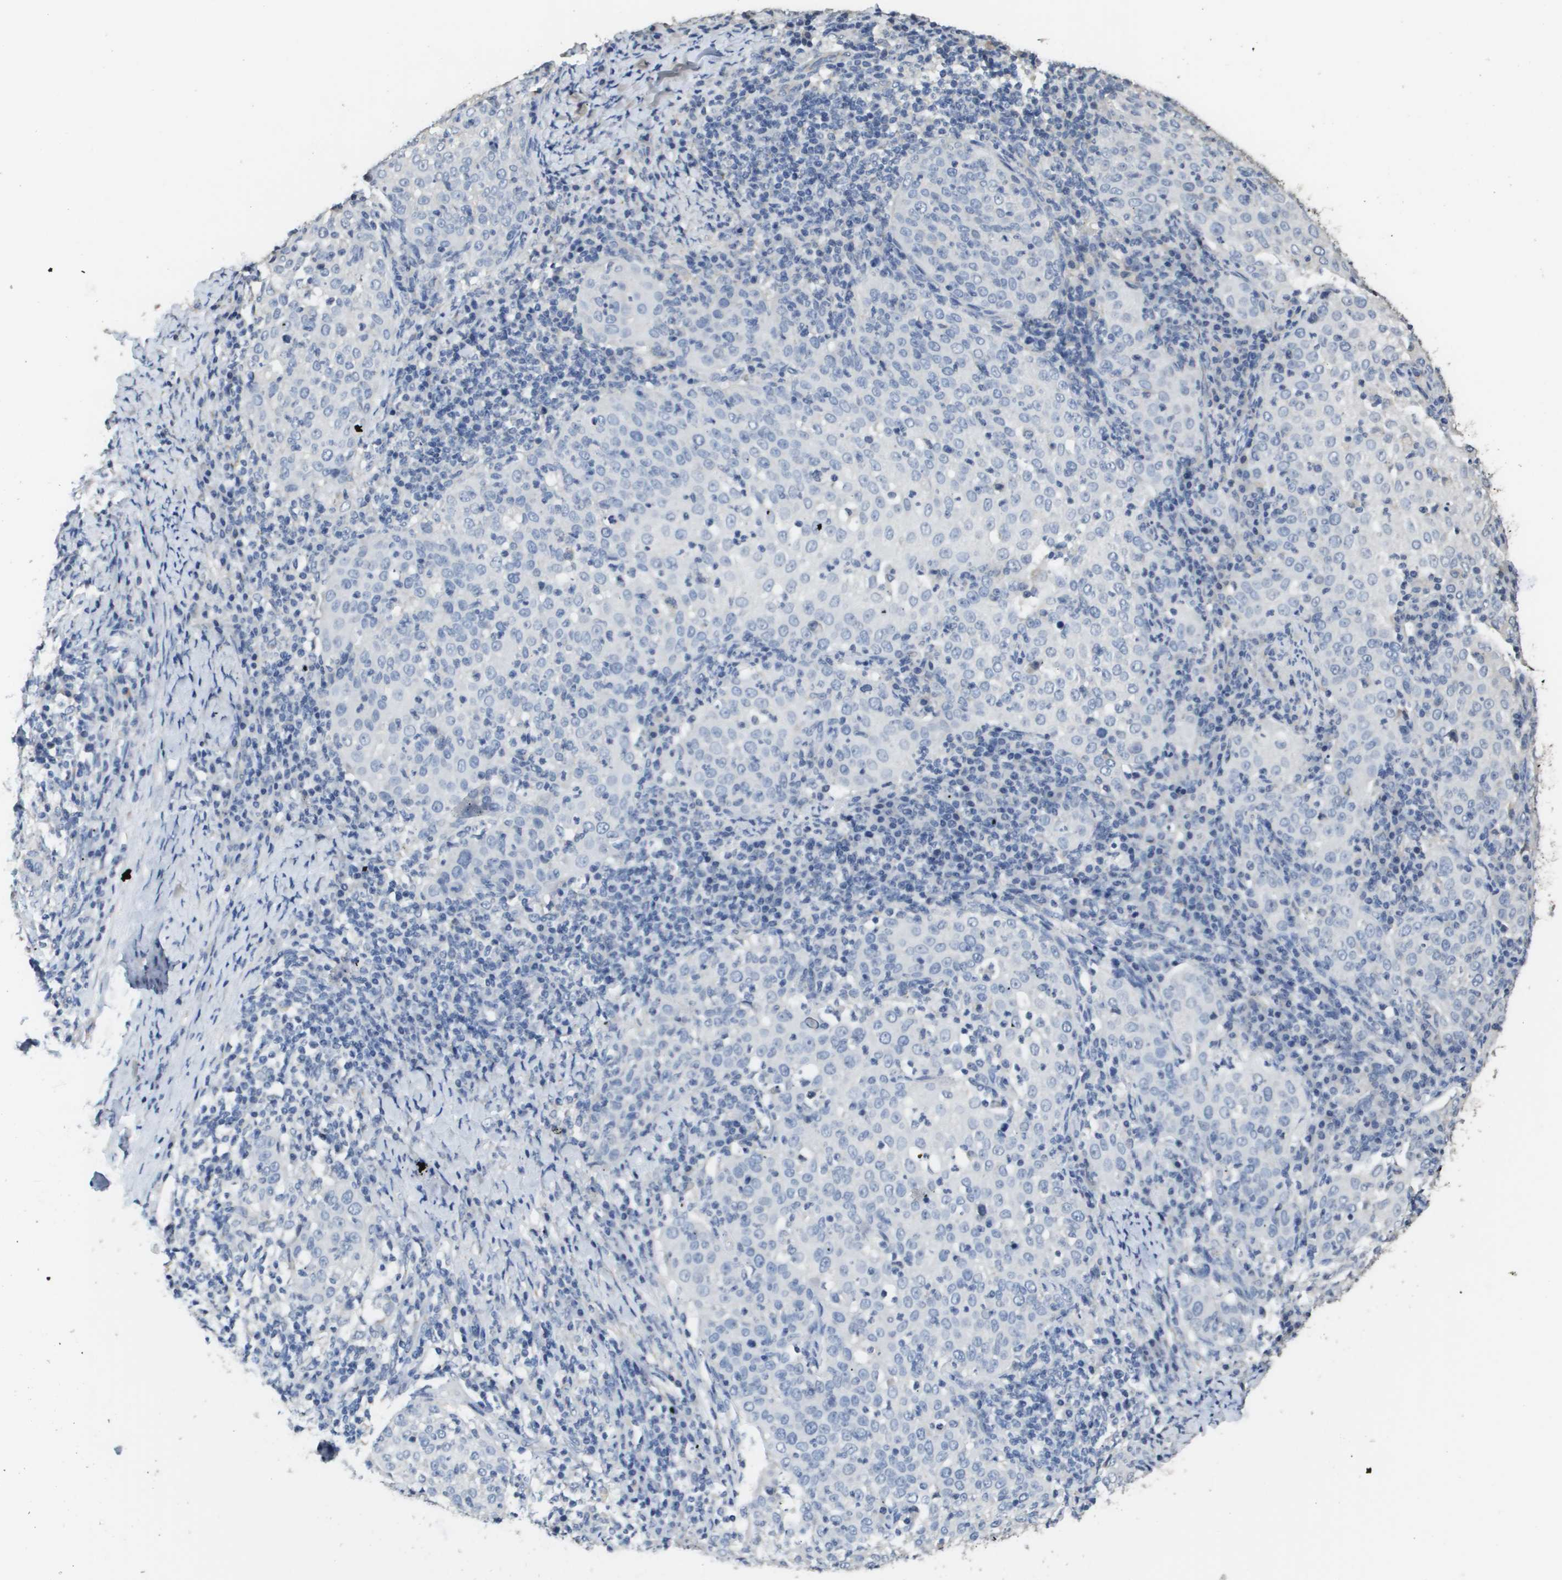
{"staining": {"intensity": "negative", "quantity": "none", "location": "none"}, "tissue": "cervical cancer", "cell_type": "Tumor cells", "image_type": "cancer", "snomed": [{"axis": "morphology", "description": "Squamous cell carcinoma, NOS"}, {"axis": "topography", "description": "Cervix"}], "caption": "The histopathology image reveals no significant staining in tumor cells of squamous cell carcinoma (cervical).", "gene": "MT3", "patient": {"sex": "female", "age": 51}}